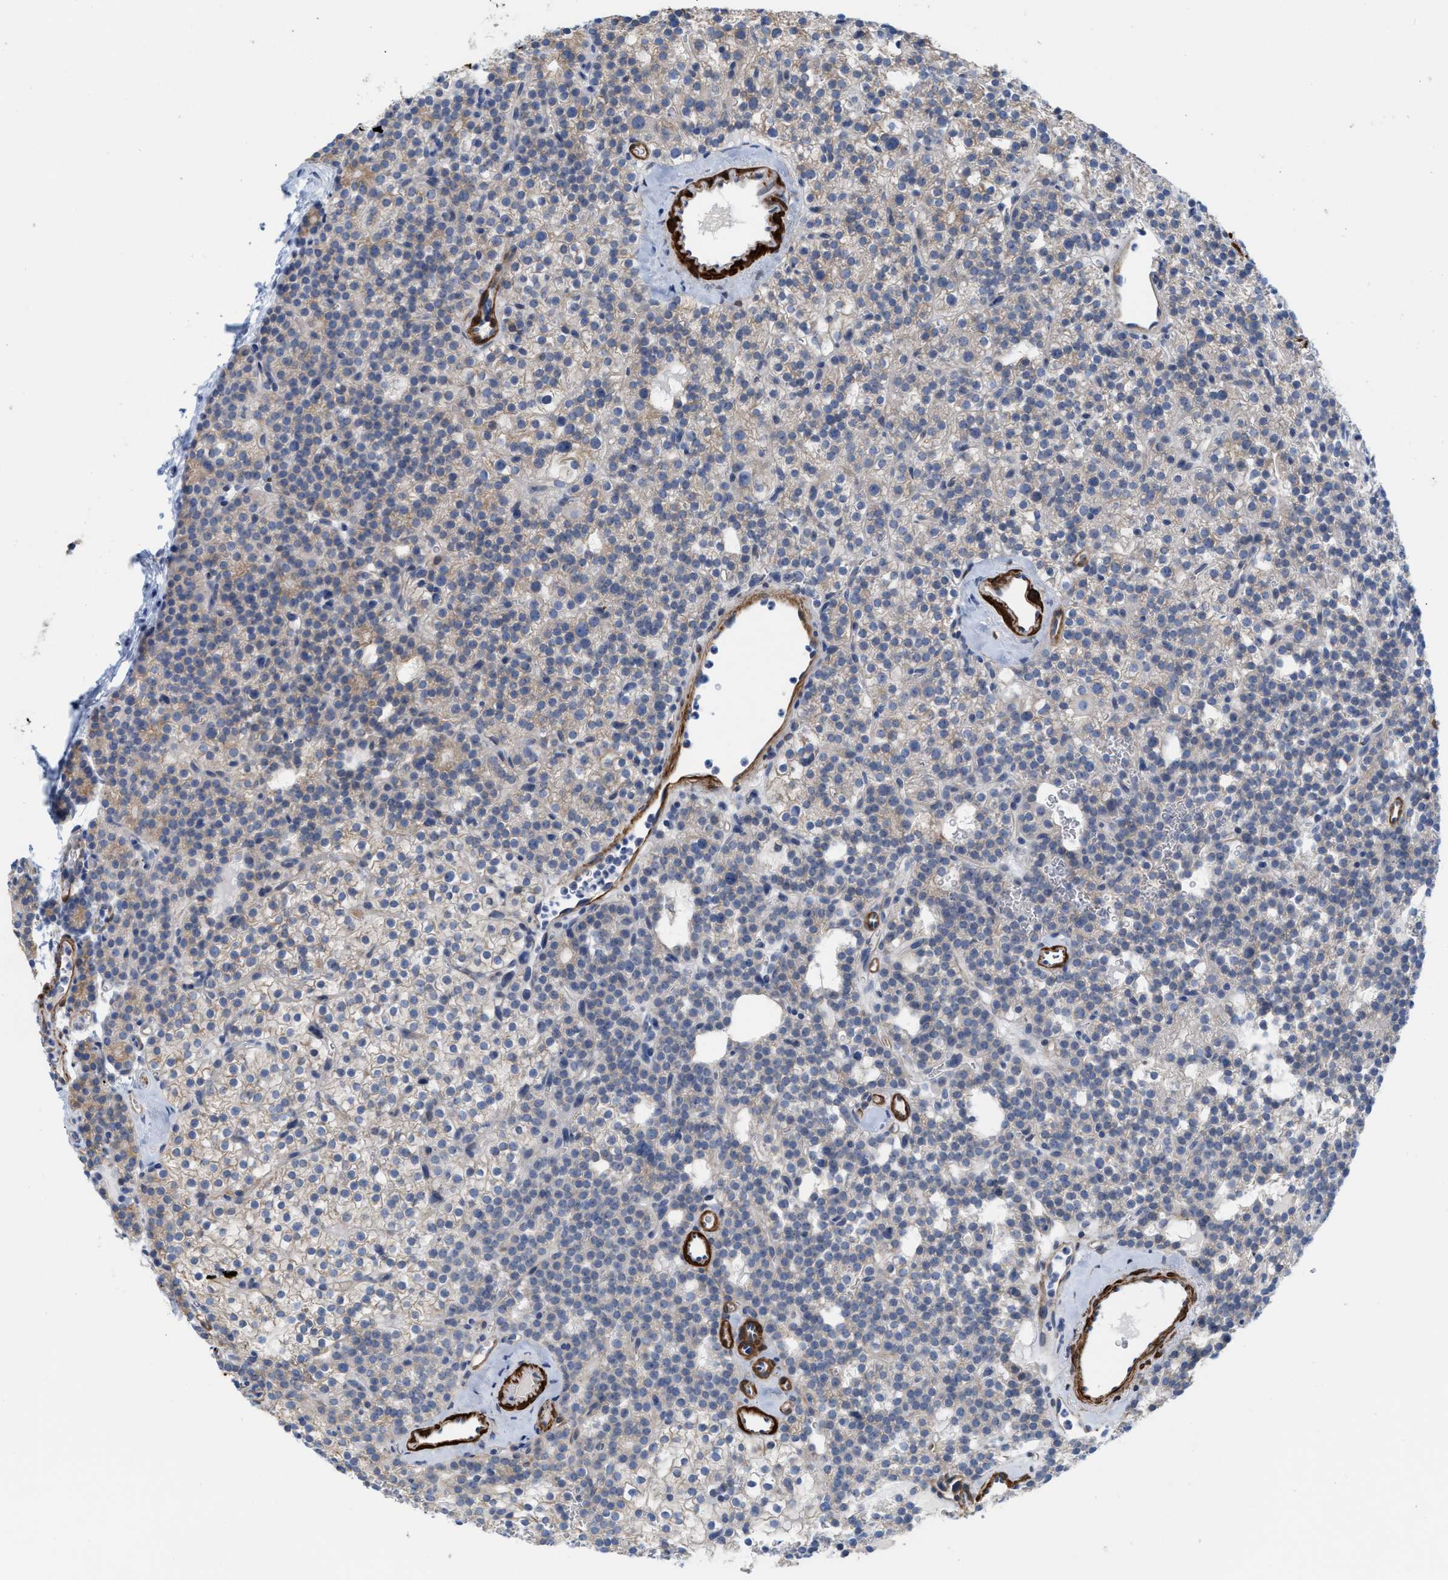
{"staining": {"intensity": "weak", "quantity": "25%-75%", "location": "cytoplasmic/membranous"}, "tissue": "parathyroid gland", "cell_type": "Glandular cells", "image_type": "normal", "snomed": [{"axis": "morphology", "description": "Normal tissue, NOS"}, {"axis": "morphology", "description": "Adenoma, NOS"}, {"axis": "topography", "description": "Parathyroid gland"}], "caption": "Immunohistochemical staining of unremarkable parathyroid gland reveals weak cytoplasmic/membranous protein positivity in approximately 25%-75% of glandular cells.", "gene": "TAGLN", "patient": {"sex": "female", "age": 74}}